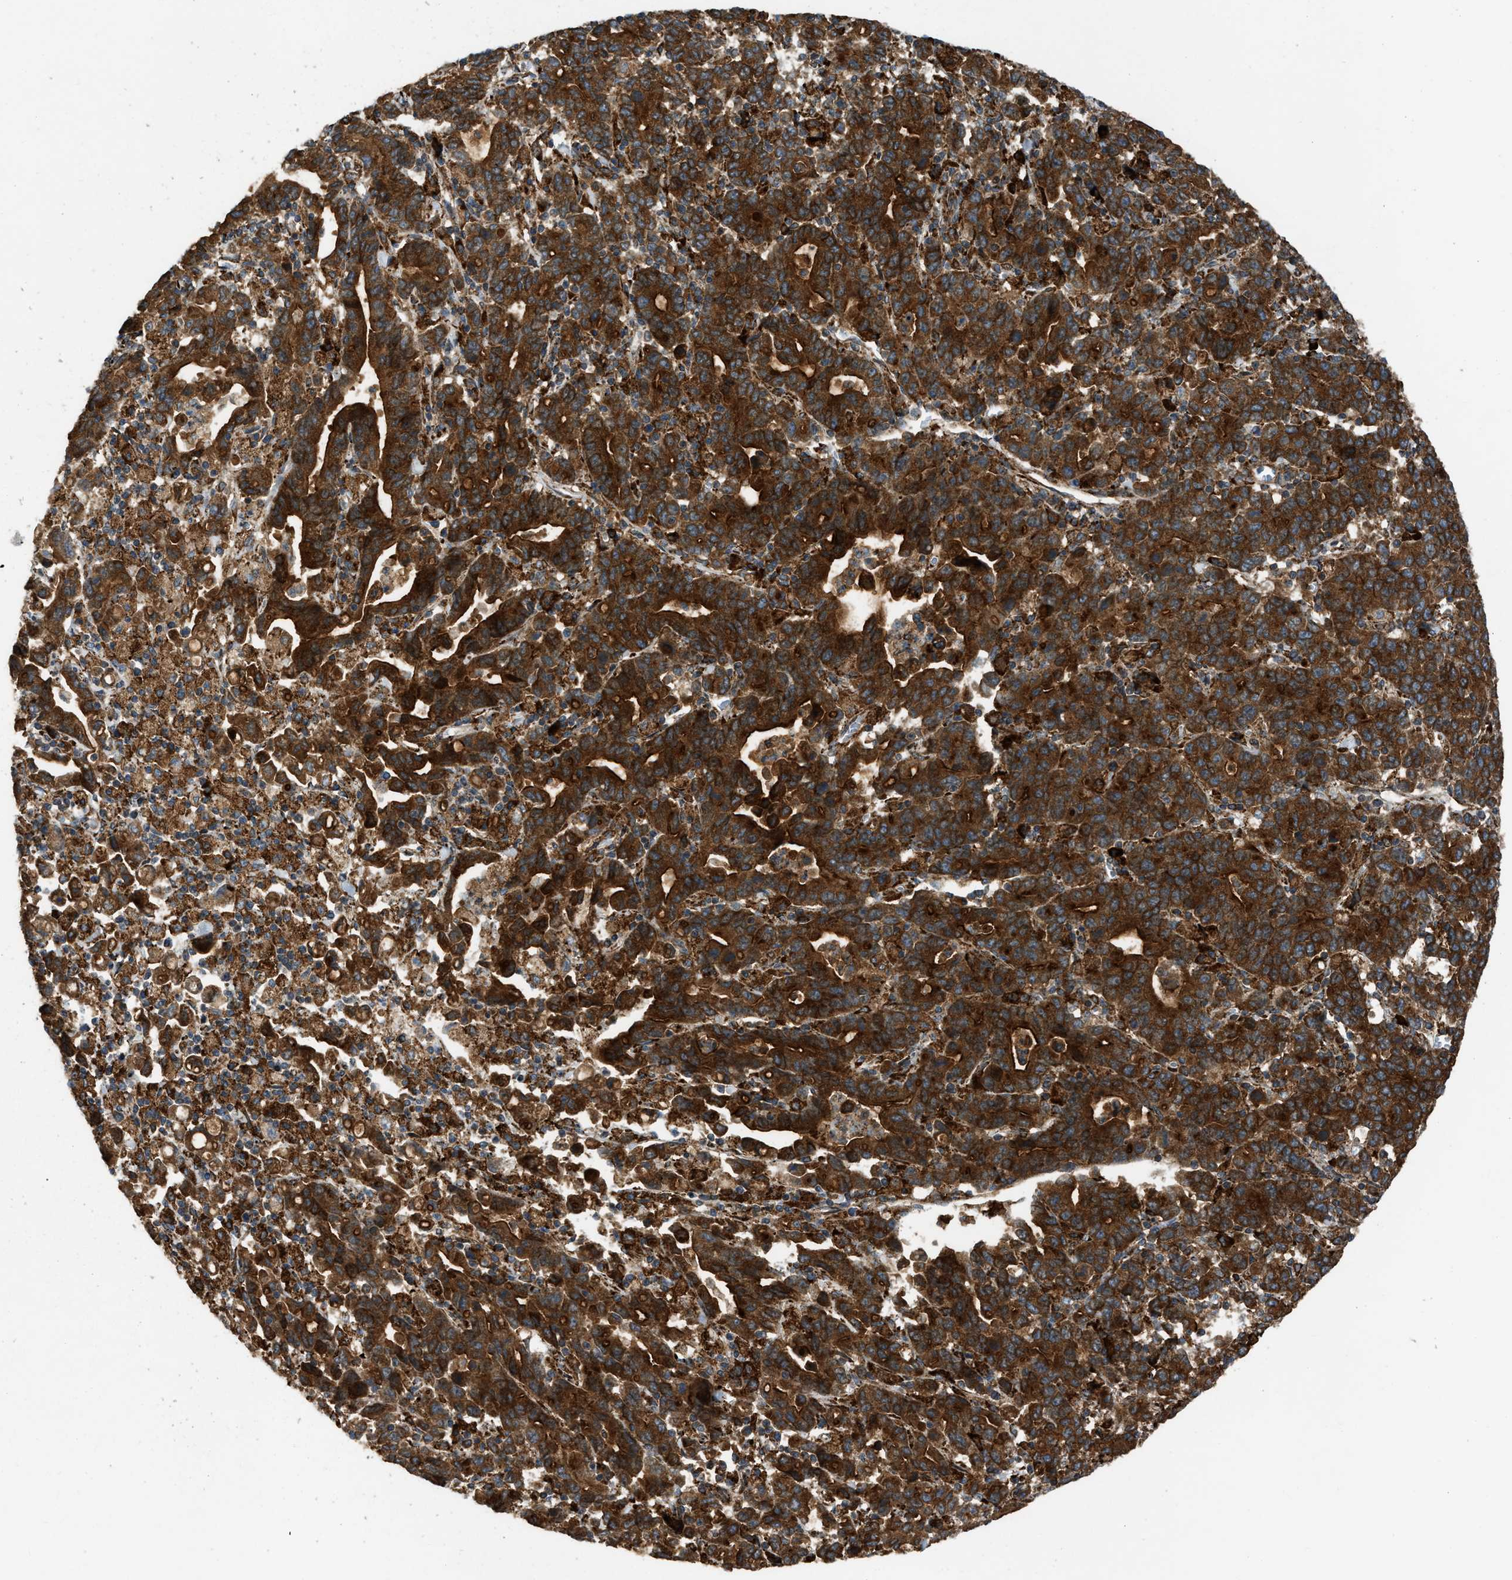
{"staining": {"intensity": "strong", "quantity": ">75%", "location": "cytoplasmic/membranous"}, "tissue": "stomach cancer", "cell_type": "Tumor cells", "image_type": "cancer", "snomed": [{"axis": "morphology", "description": "Adenocarcinoma, NOS"}, {"axis": "topography", "description": "Stomach, upper"}], "caption": "The photomicrograph displays immunohistochemical staining of stomach adenocarcinoma. There is strong cytoplasmic/membranous staining is identified in approximately >75% of tumor cells. The staining was performed using DAB to visualize the protein expression in brown, while the nuclei were stained in blue with hematoxylin (Magnification: 20x).", "gene": "BAIAP2L1", "patient": {"sex": "male", "age": 69}}